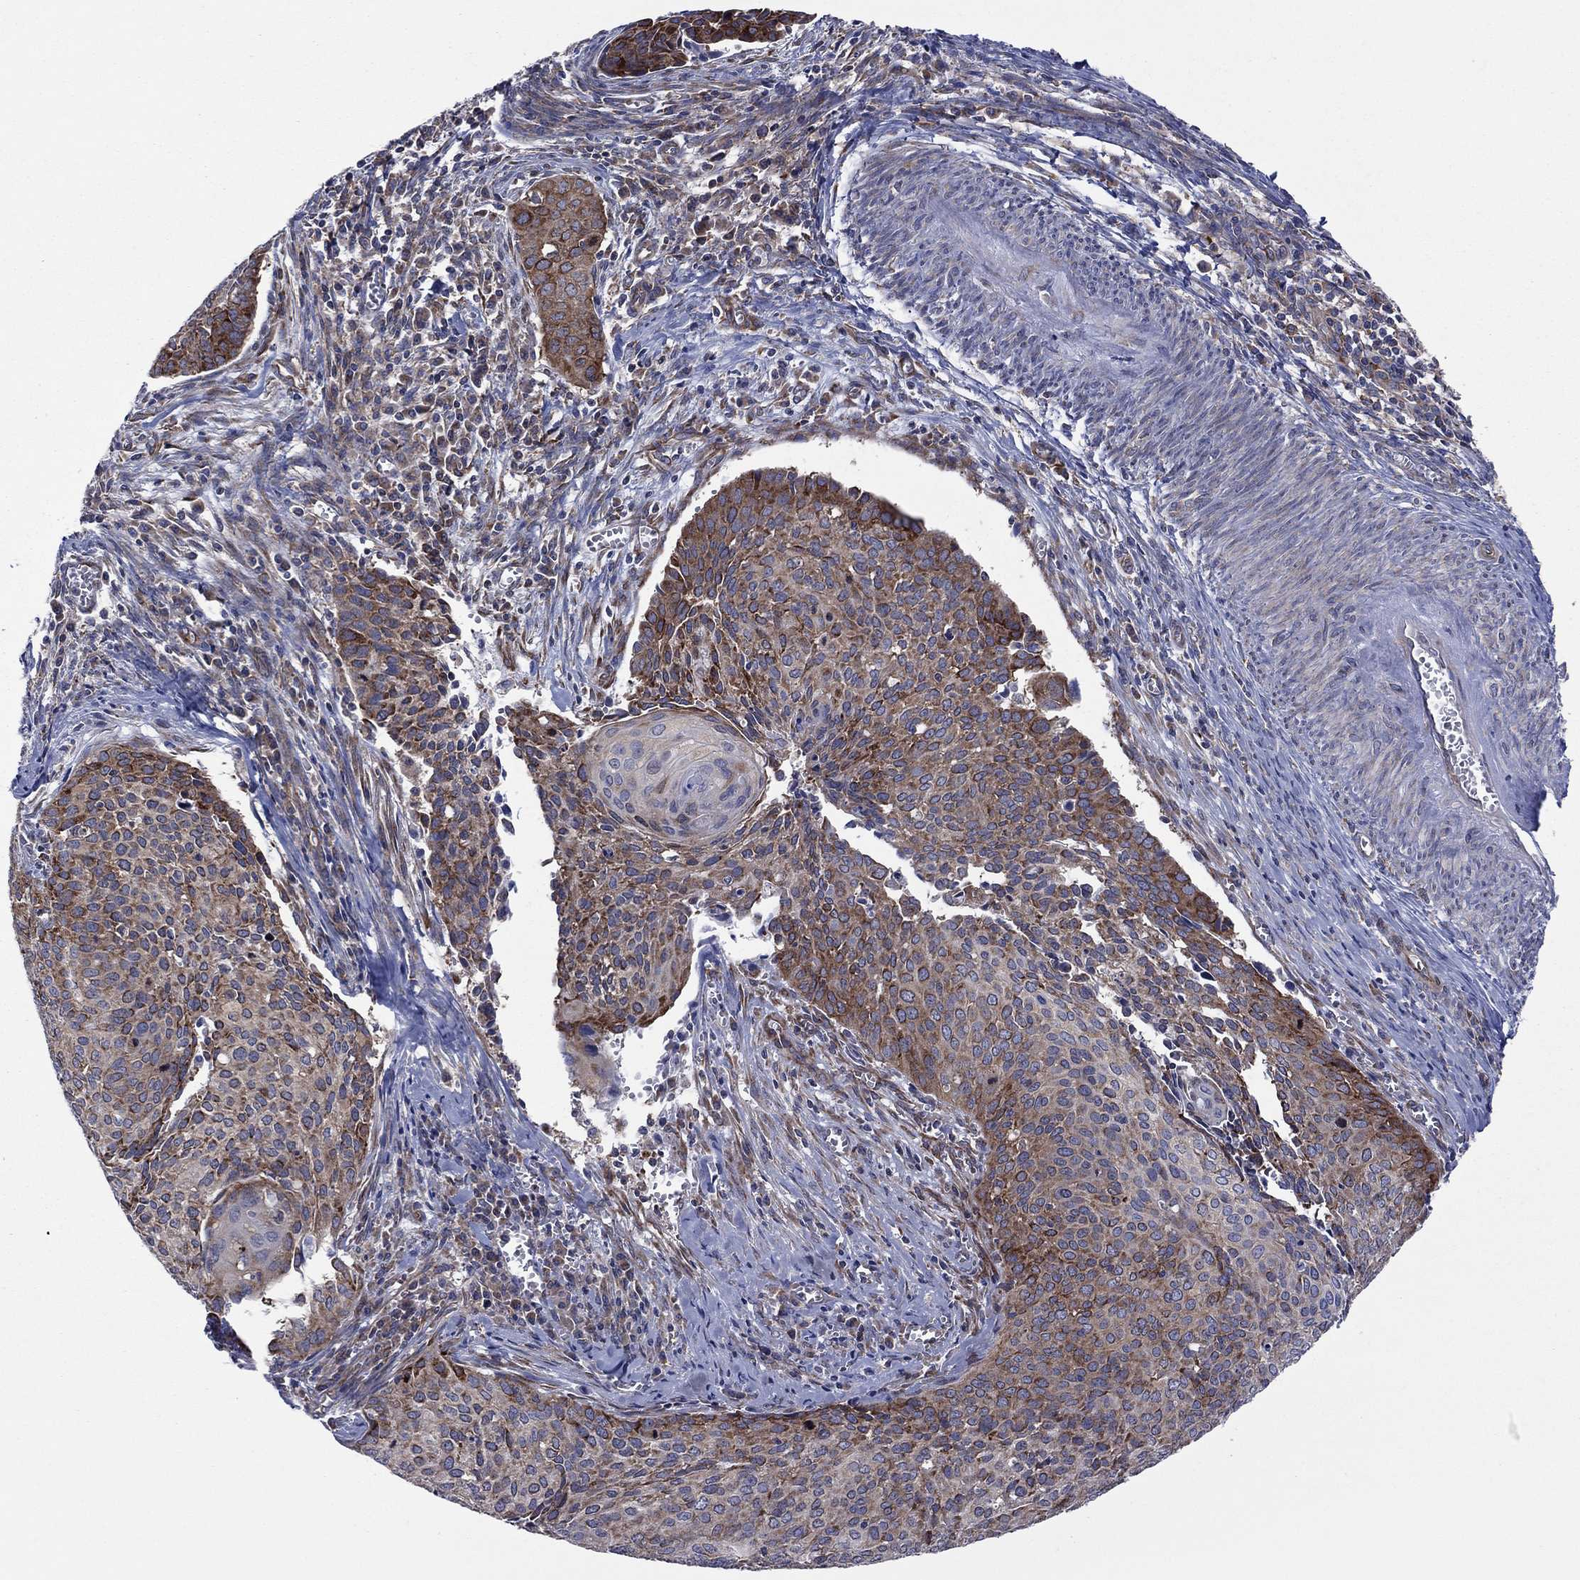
{"staining": {"intensity": "strong", "quantity": "25%-75%", "location": "cytoplasmic/membranous"}, "tissue": "cervical cancer", "cell_type": "Tumor cells", "image_type": "cancer", "snomed": [{"axis": "morphology", "description": "Squamous cell carcinoma, NOS"}, {"axis": "topography", "description": "Cervix"}], "caption": "Tumor cells reveal high levels of strong cytoplasmic/membranous staining in approximately 25%-75% of cells in human squamous cell carcinoma (cervical).", "gene": "GPR155", "patient": {"sex": "female", "age": 29}}